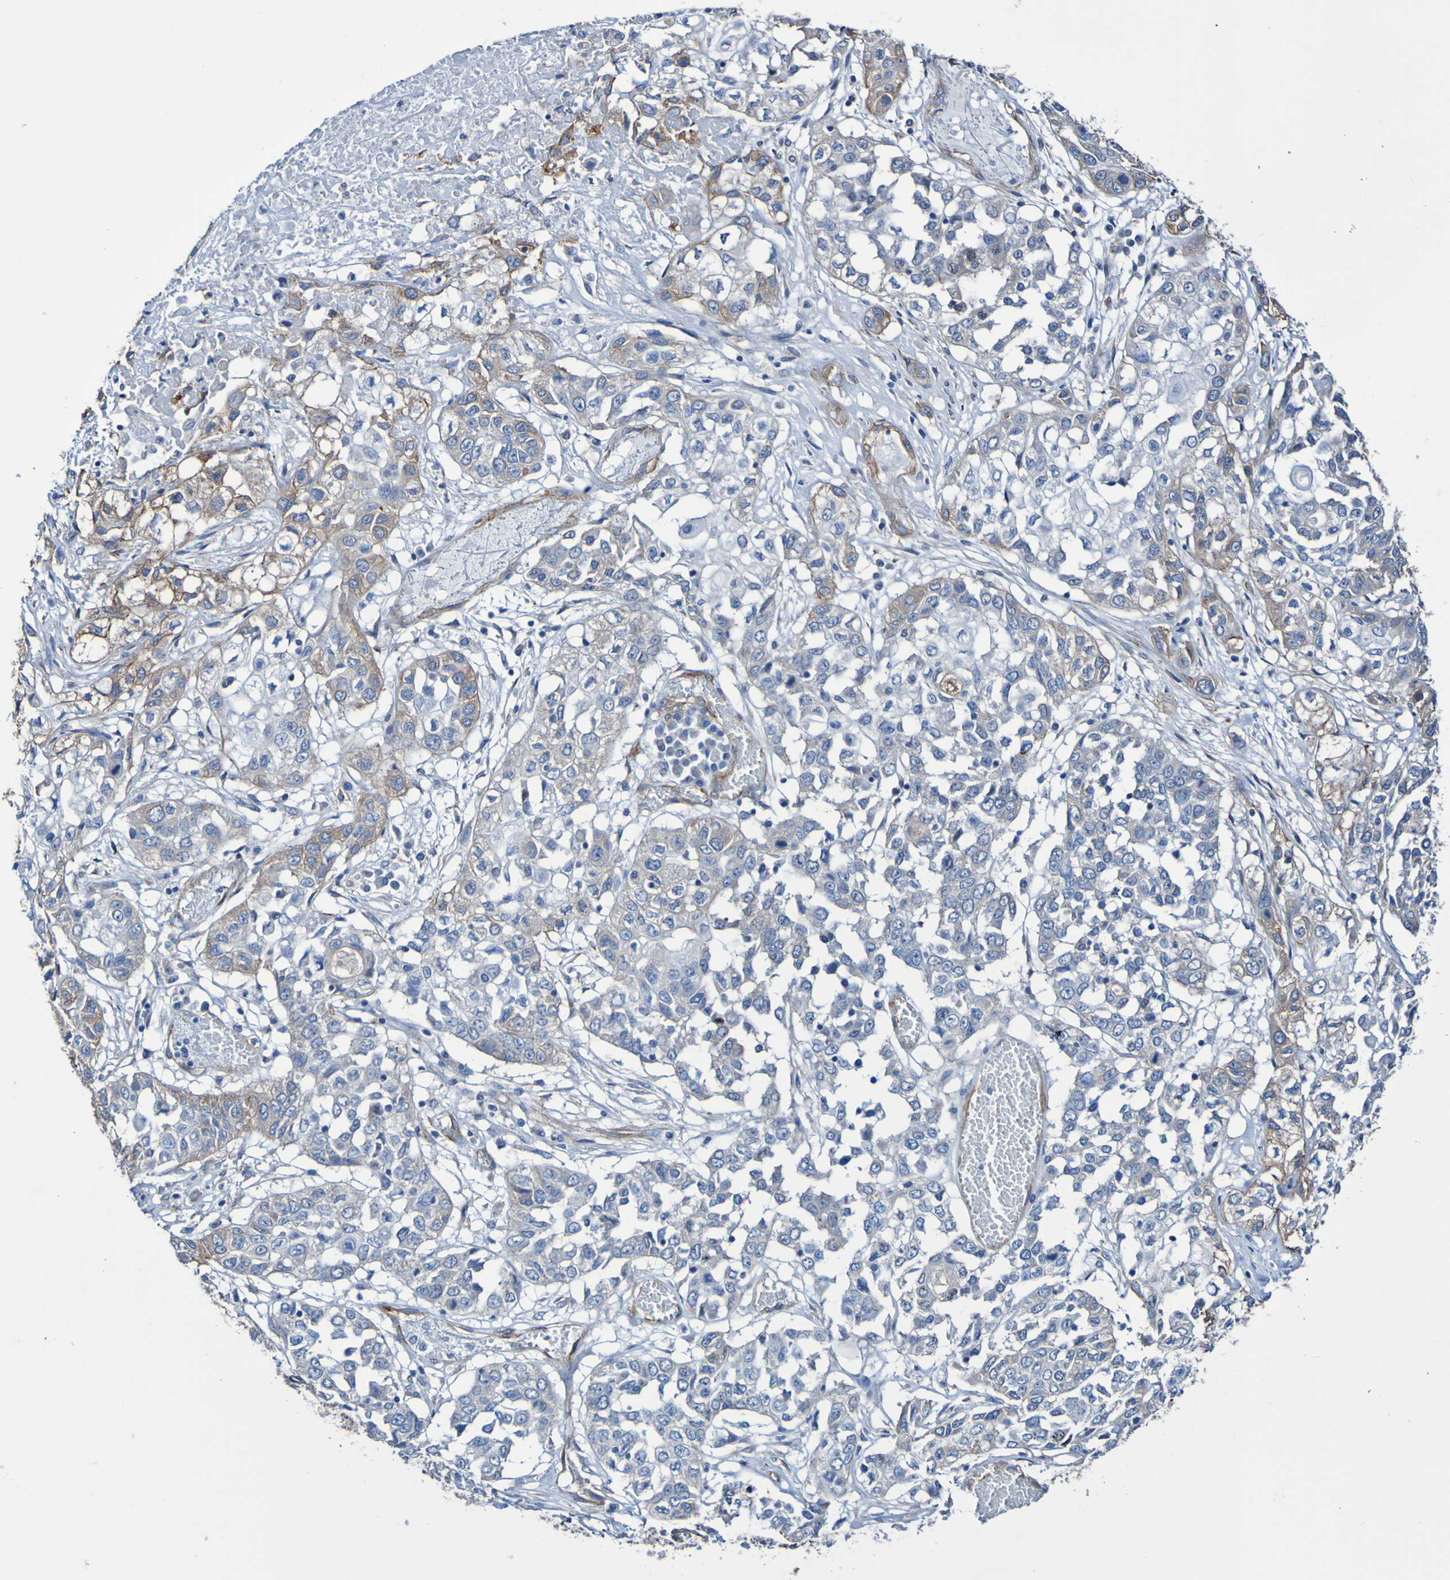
{"staining": {"intensity": "weak", "quantity": "25%-75%", "location": "cytoplasmic/membranous"}, "tissue": "lung cancer", "cell_type": "Tumor cells", "image_type": "cancer", "snomed": [{"axis": "morphology", "description": "Squamous cell carcinoma, NOS"}, {"axis": "topography", "description": "Lung"}], "caption": "Lung squamous cell carcinoma stained with a brown dye displays weak cytoplasmic/membranous positive expression in approximately 25%-75% of tumor cells.", "gene": "ELMOD3", "patient": {"sex": "male", "age": 71}}